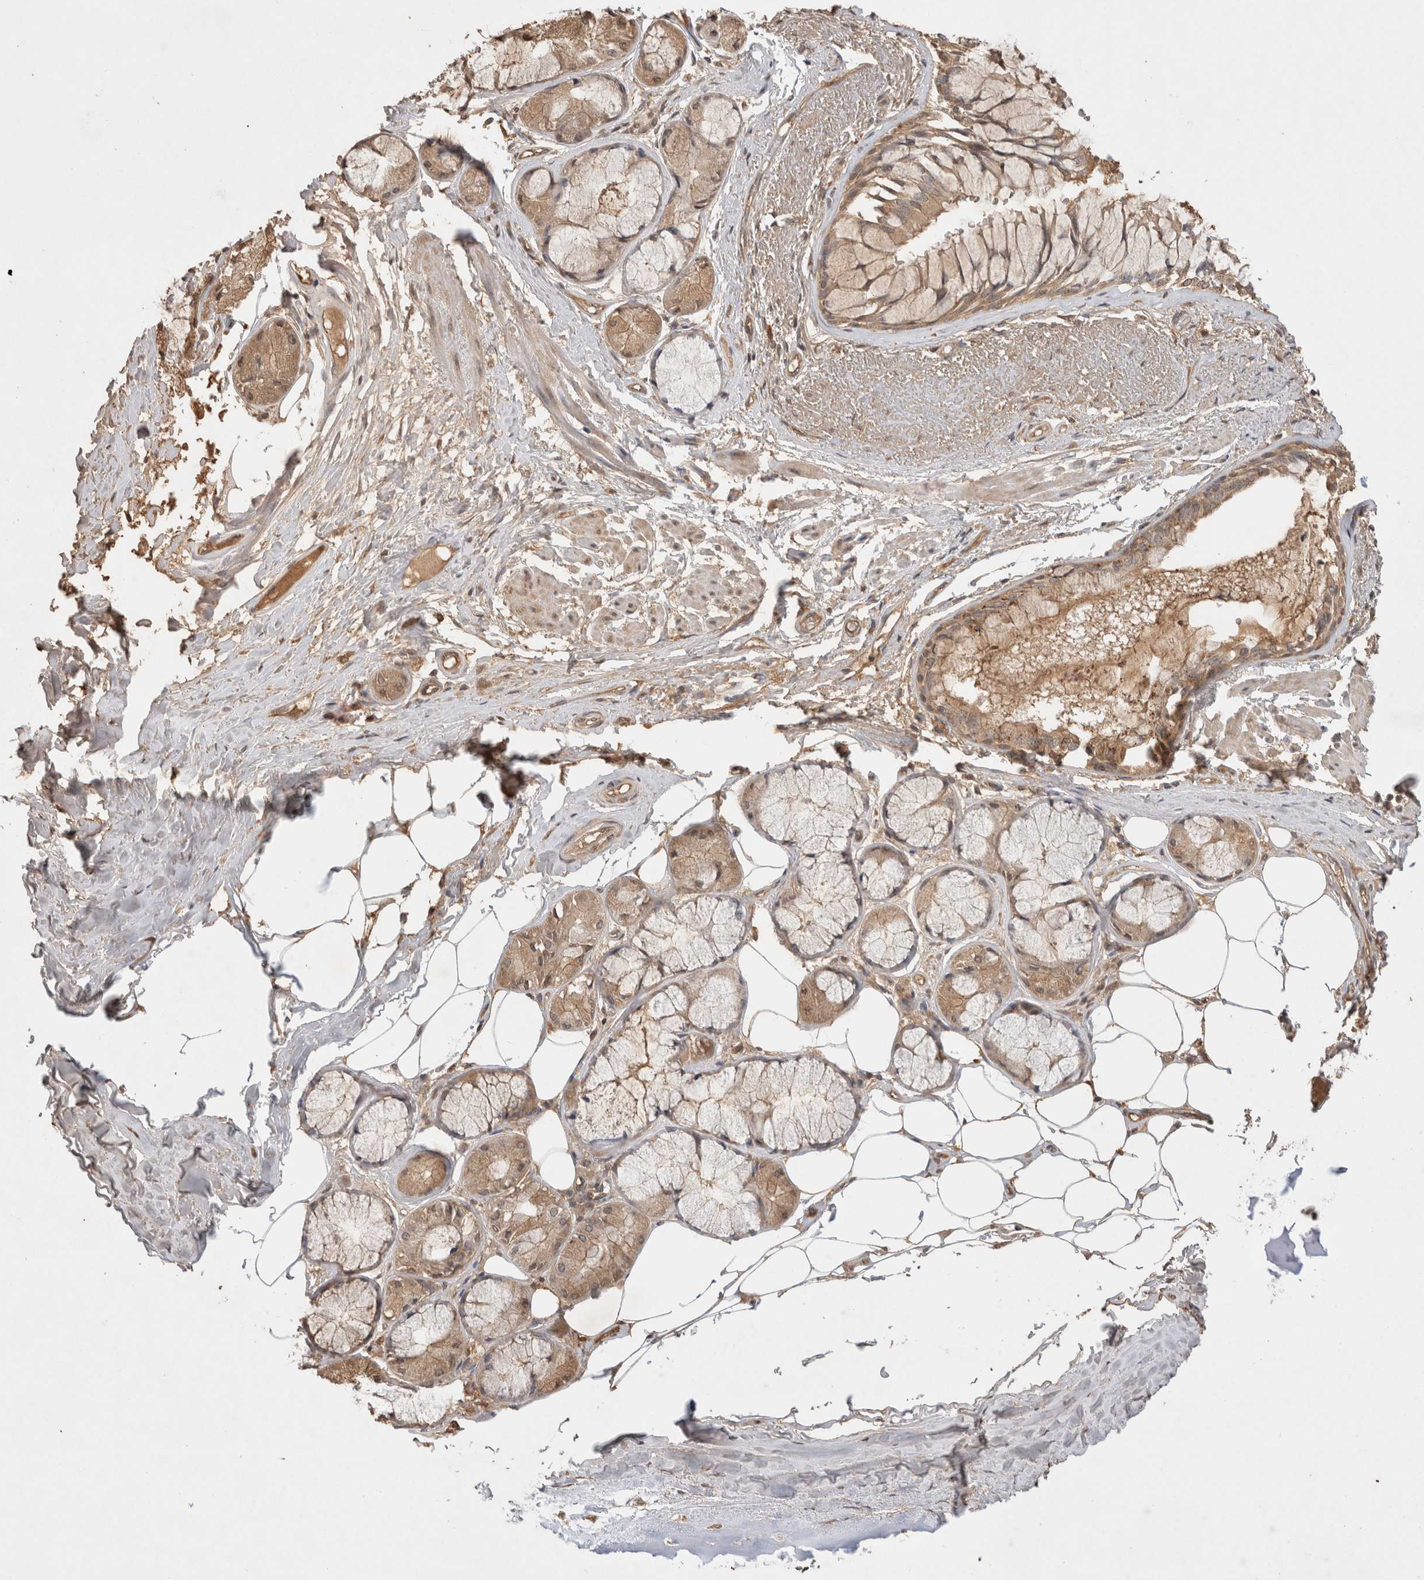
{"staining": {"intensity": "moderate", "quantity": ">75%", "location": "cytoplasmic/membranous"}, "tissue": "bronchus", "cell_type": "Respiratory epithelial cells", "image_type": "normal", "snomed": [{"axis": "morphology", "description": "Normal tissue, NOS"}, {"axis": "topography", "description": "Bronchus"}], "caption": "This photomicrograph shows IHC staining of benign human bronchus, with medium moderate cytoplasmic/membranous staining in about >75% of respiratory epithelial cells.", "gene": "PRMT3", "patient": {"sex": "male", "age": 66}}